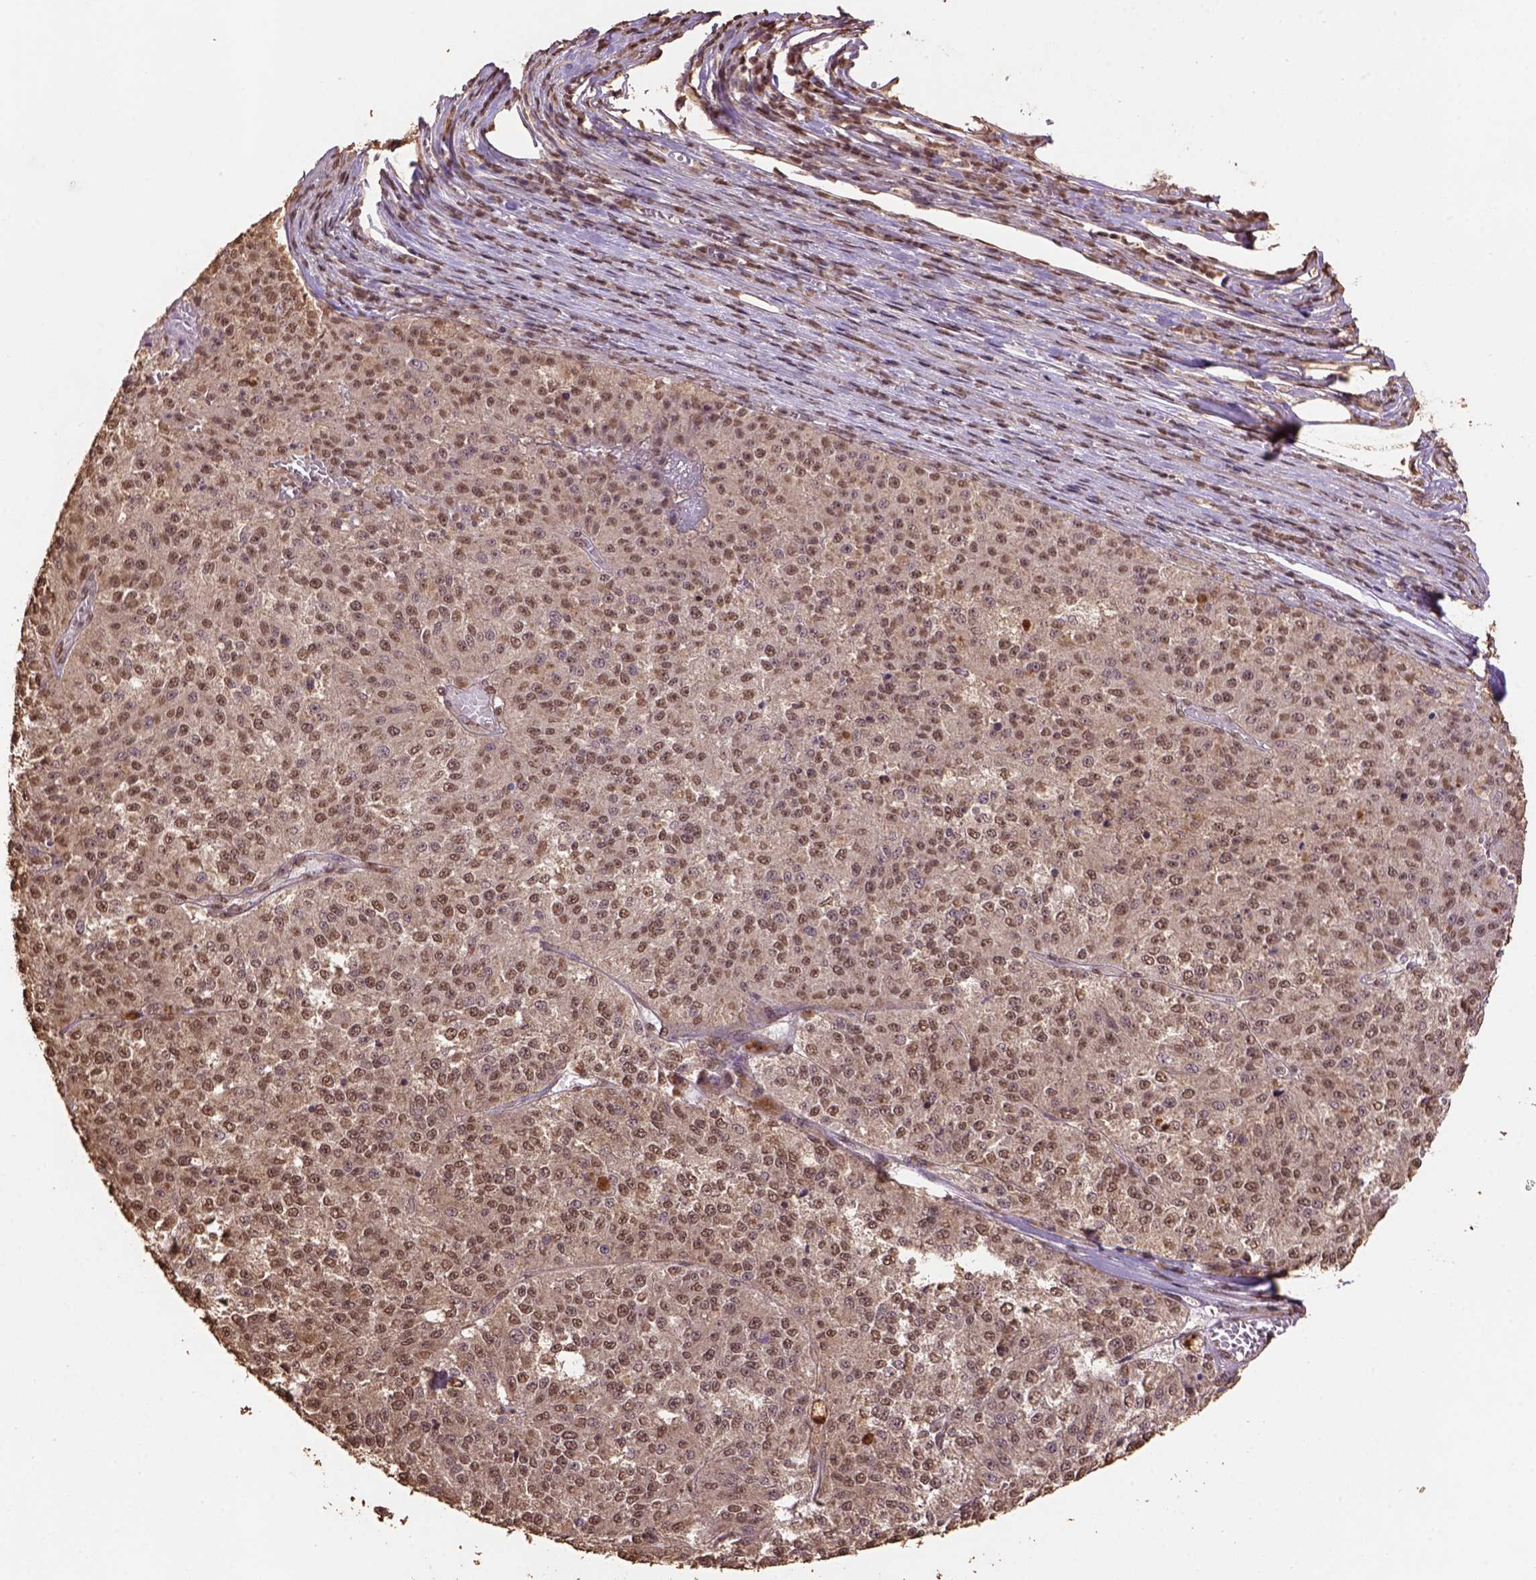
{"staining": {"intensity": "moderate", "quantity": ">75%", "location": "nuclear"}, "tissue": "melanoma", "cell_type": "Tumor cells", "image_type": "cancer", "snomed": [{"axis": "morphology", "description": "Malignant melanoma, Metastatic site"}, {"axis": "topography", "description": "Lymph node"}], "caption": "A medium amount of moderate nuclear staining is appreciated in about >75% of tumor cells in melanoma tissue.", "gene": "CSTF2T", "patient": {"sex": "female", "age": 64}}